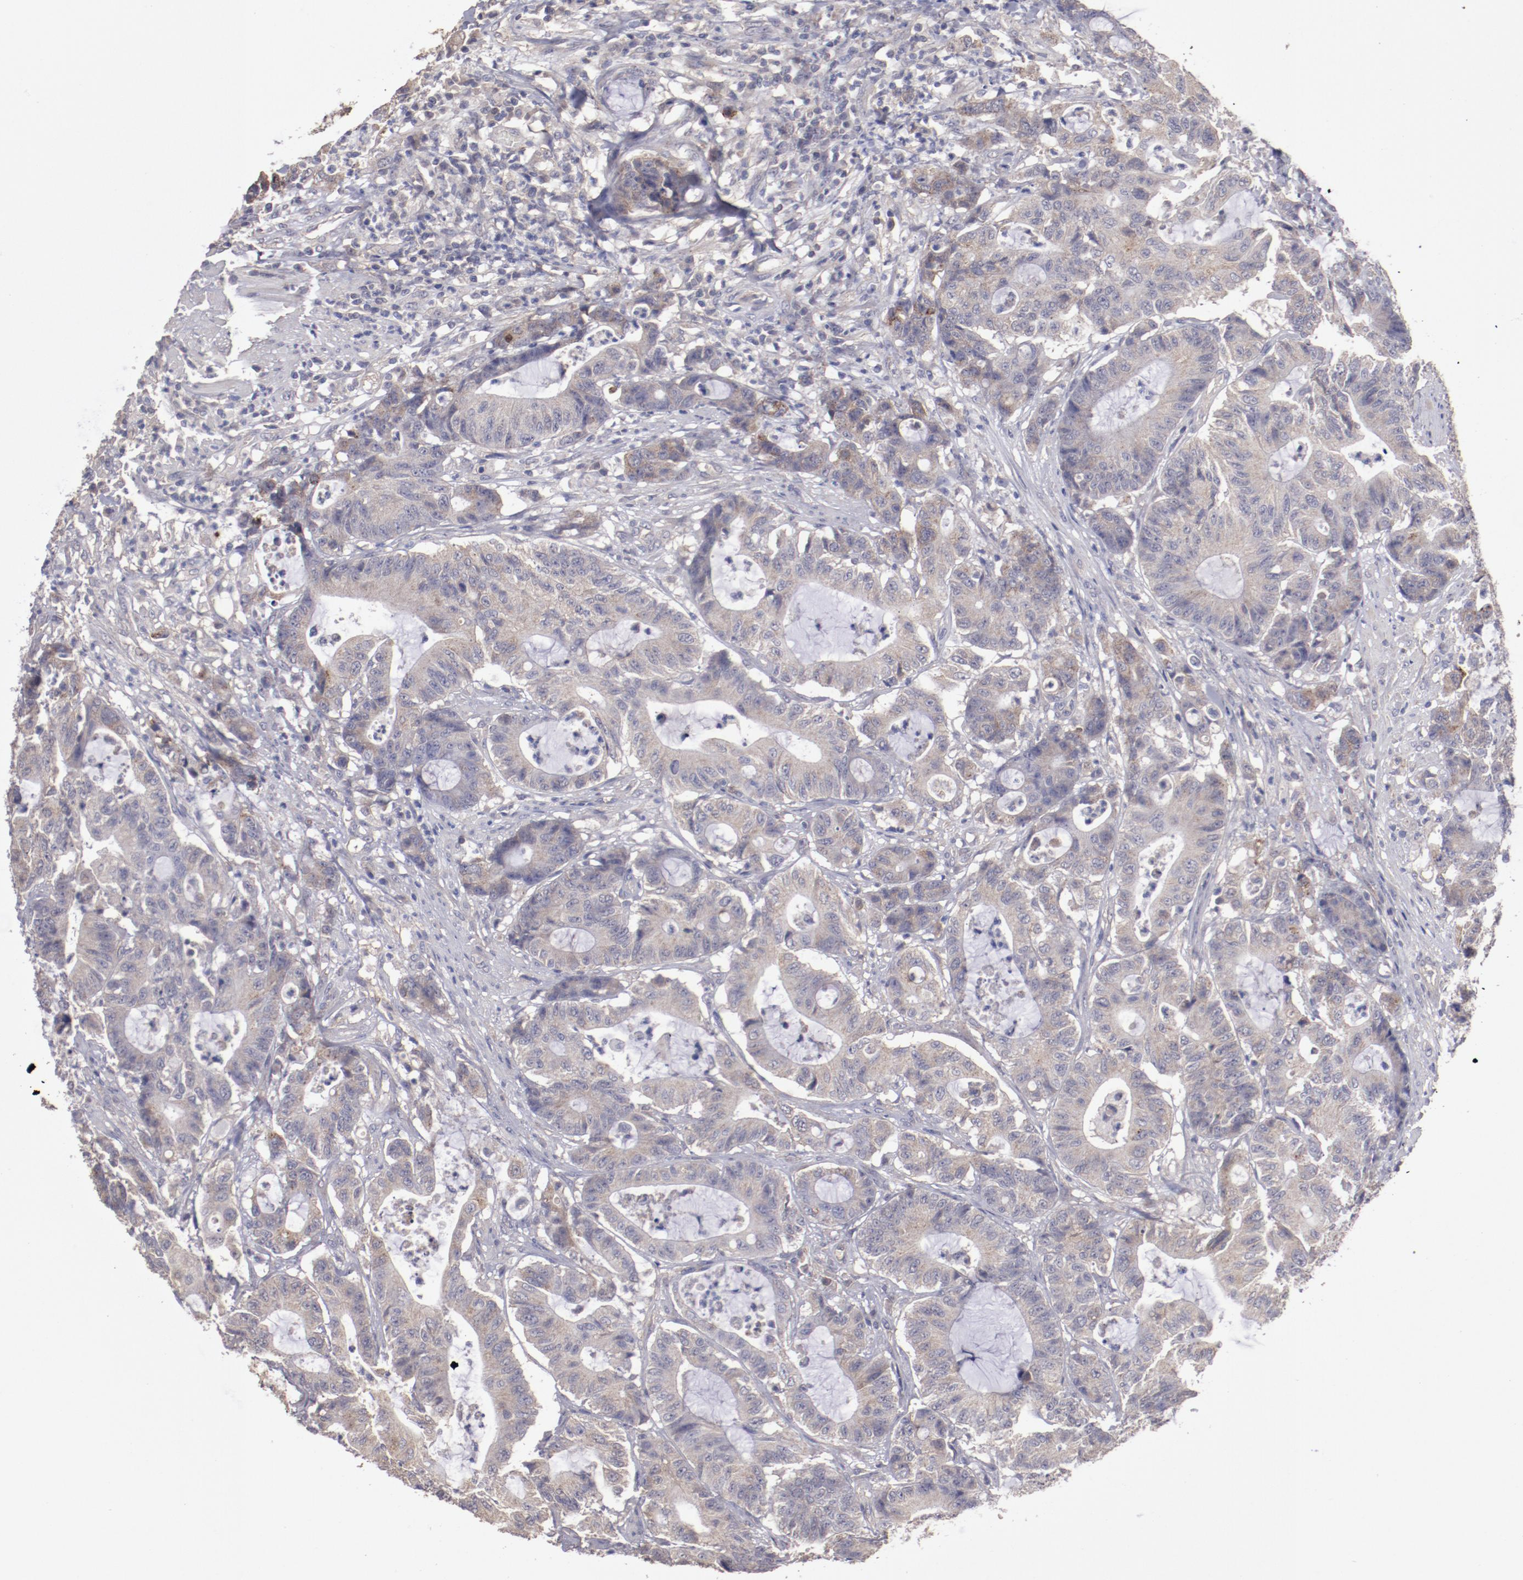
{"staining": {"intensity": "weak", "quantity": ">75%", "location": "cytoplasmic/membranous"}, "tissue": "colorectal cancer", "cell_type": "Tumor cells", "image_type": "cancer", "snomed": [{"axis": "morphology", "description": "Adenocarcinoma, NOS"}, {"axis": "topography", "description": "Colon"}], "caption": "Immunohistochemical staining of adenocarcinoma (colorectal) shows low levels of weak cytoplasmic/membranous staining in approximately >75% of tumor cells. The protein of interest is stained brown, and the nuclei are stained in blue (DAB (3,3'-diaminobenzidine) IHC with brightfield microscopy, high magnification).", "gene": "FAT1", "patient": {"sex": "female", "age": 84}}